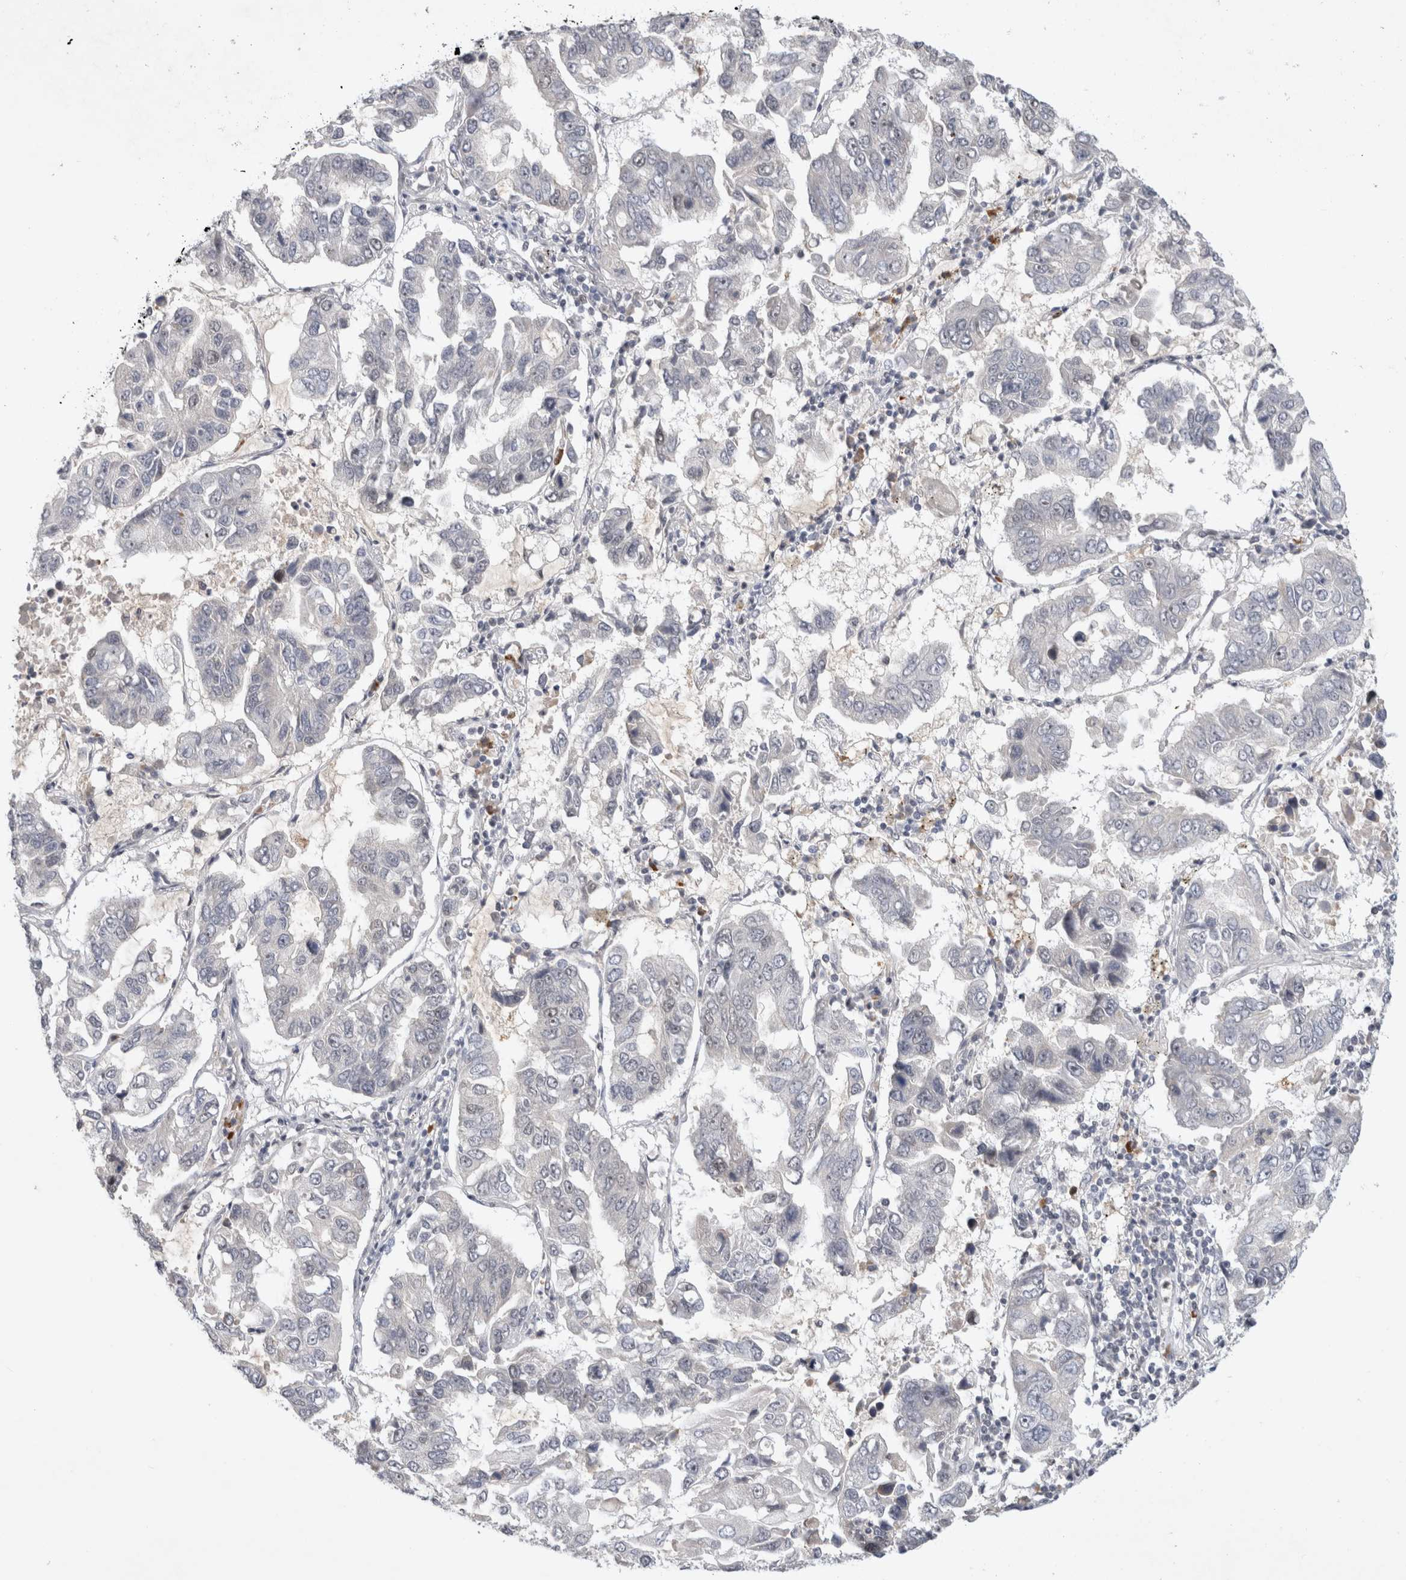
{"staining": {"intensity": "negative", "quantity": "none", "location": "none"}, "tissue": "lung cancer", "cell_type": "Tumor cells", "image_type": "cancer", "snomed": [{"axis": "morphology", "description": "Adenocarcinoma, NOS"}, {"axis": "topography", "description": "Lung"}], "caption": "DAB immunohistochemical staining of human lung cancer demonstrates no significant expression in tumor cells.", "gene": "HESX1", "patient": {"sex": "male", "age": 64}}